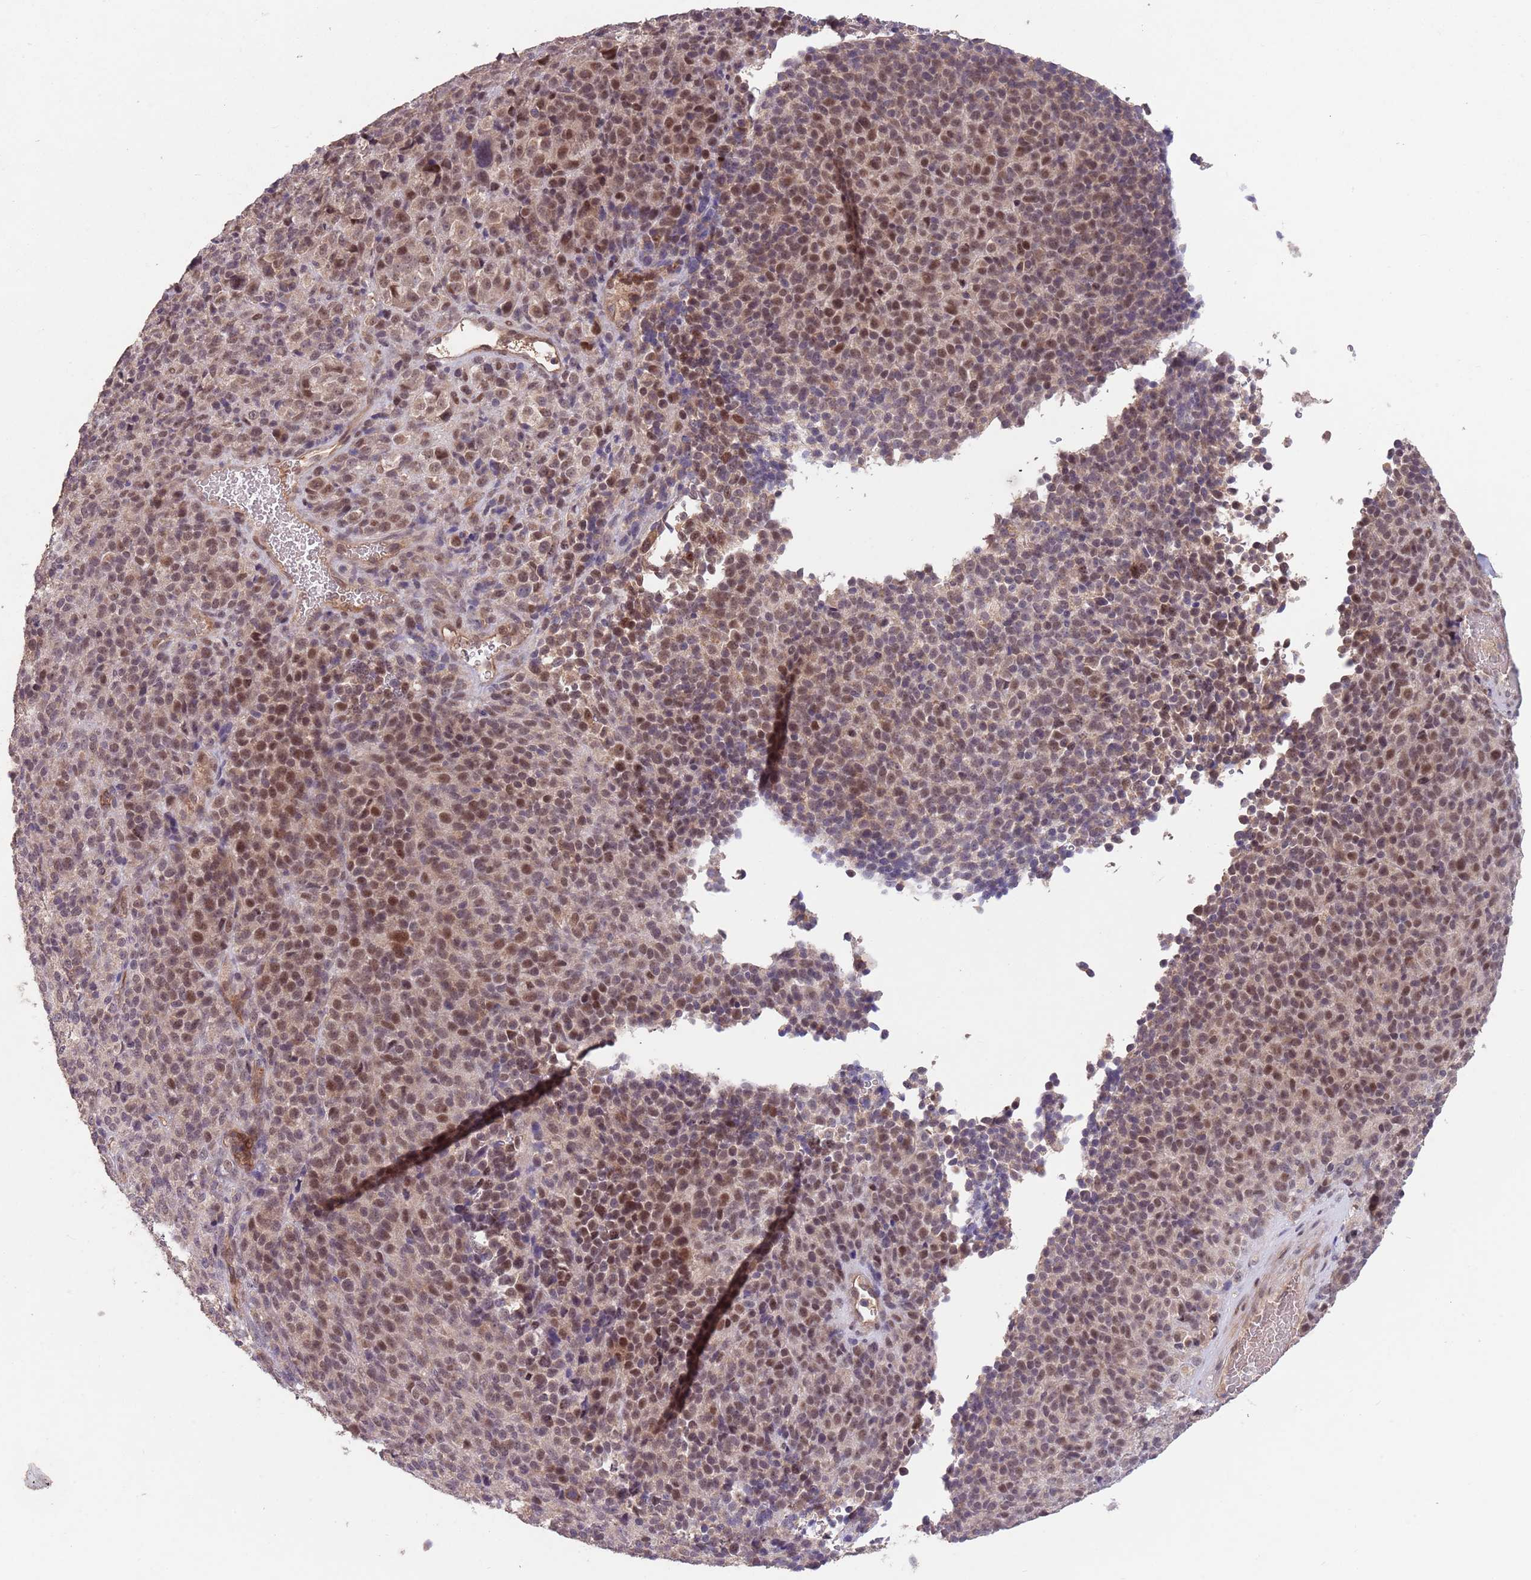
{"staining": {"intensity": "weak", "quantity": ">75%", "location": "cytoplasmic/membranous,nuclear"}, "tissue": "melanoma", "cell_type": "Tumor cells", "image_type": "cancer", "snomed": [{"axis": "morphology", "description": "Malignant melanoma, Metastatic site"}, {"axis": "topography", "description": "Brain"}], "caption": "DAB immunohistochemical staining of human malignant melanoma (metastatic site) exhibits weak cytoplasmic/membranous and nuclear protein staining in approximately >75% of tumor cells.", "gene": "MEI1", "patient": {"sex": "female", "age": 56}}